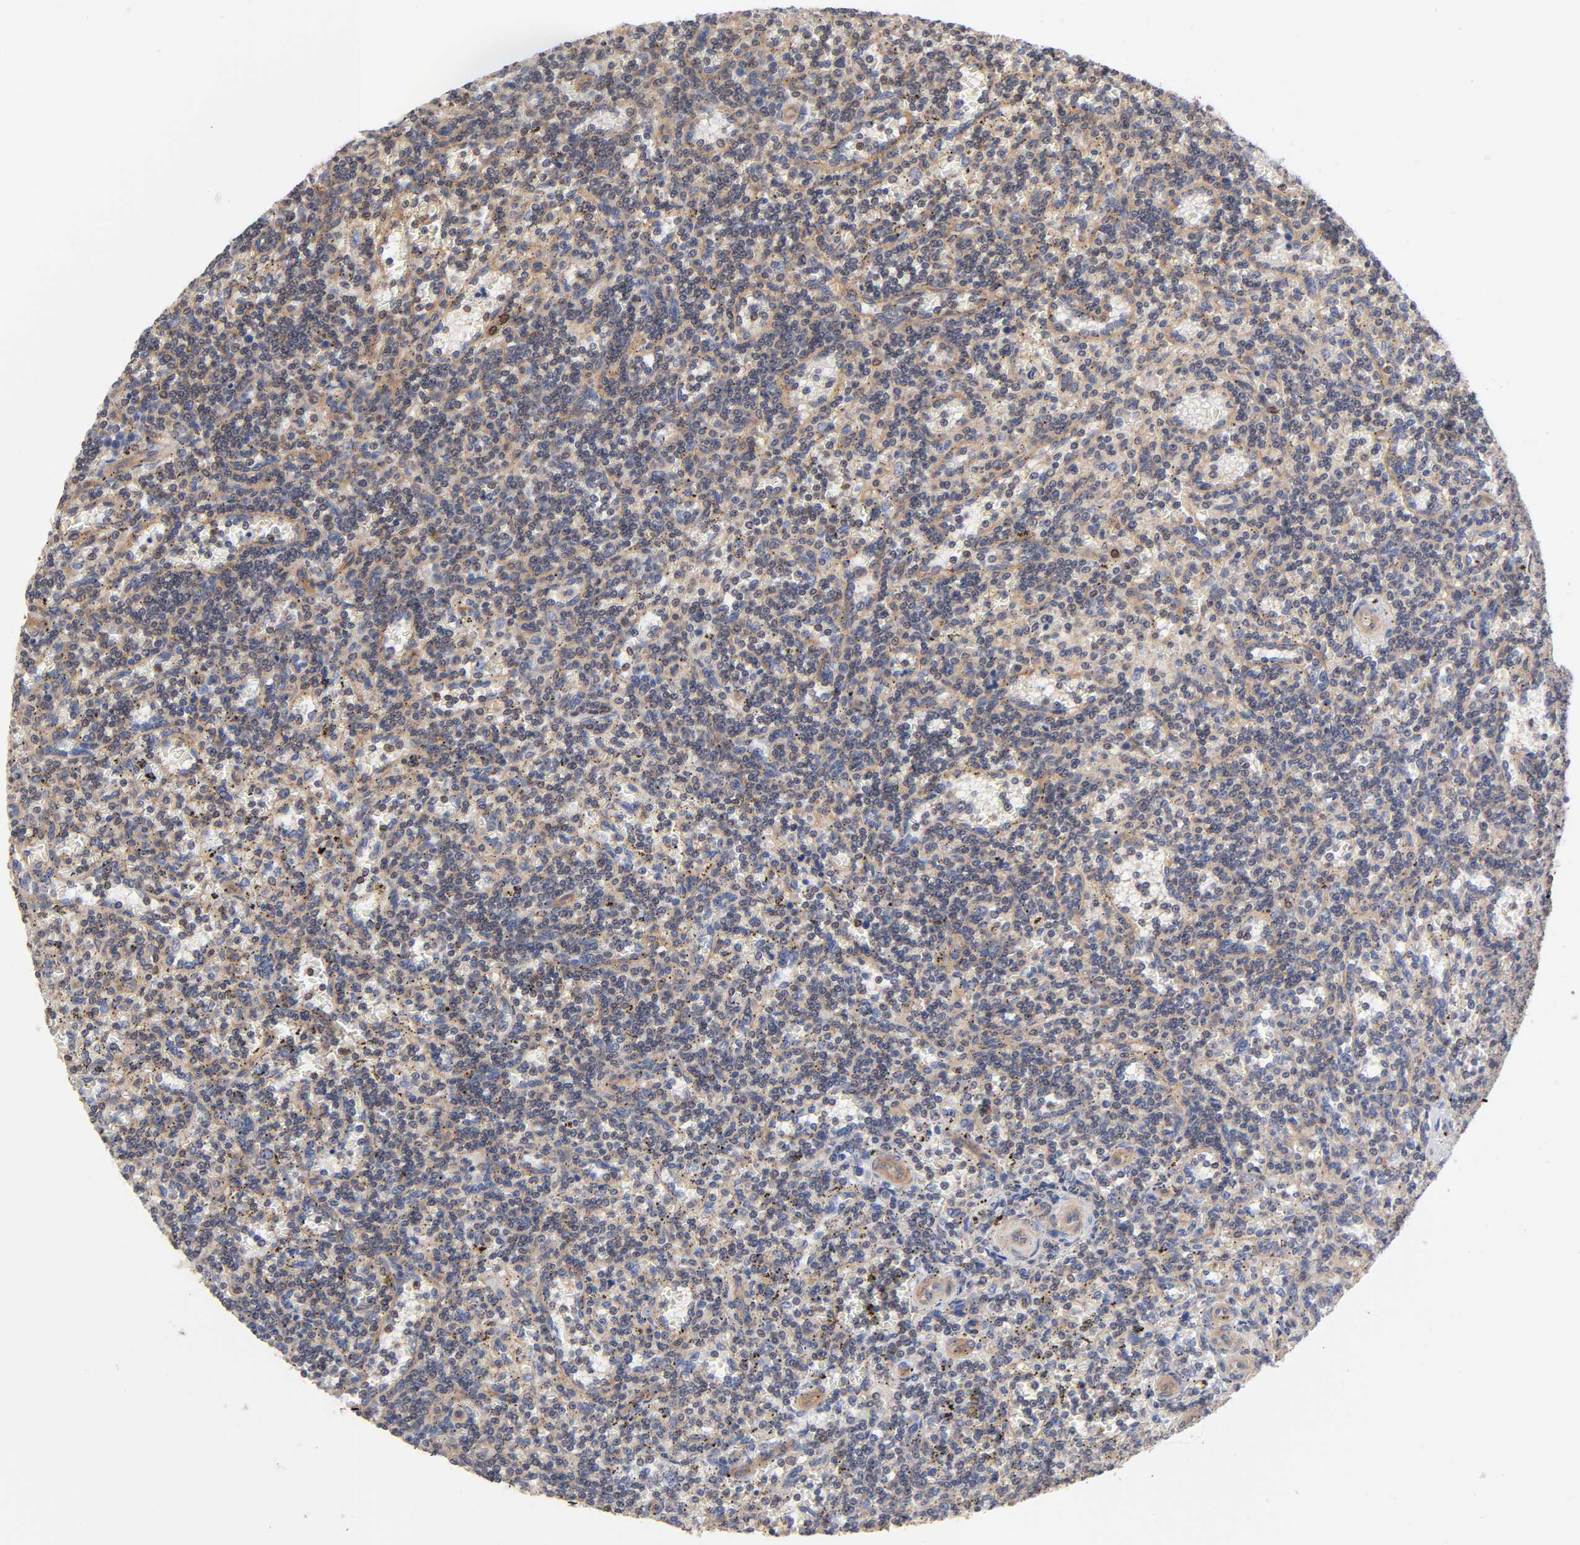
{"staining": {"intensity": "weak", "quantity": "25%-75%", "location": "cytoplasmic/membranous"}, "tissue": "lymphoma", "cell_type": "Tumor cells", "image_type": "cancer", "snomed": [{"axis": "morphology", "description": "Malignant lymphoma, non-Hodgkin's type, Low grade"}, {"axis": "topography", "description": "Spleen"}], "caption": "Immunohistochemistry (IHC) of low-grade malignant lymphoma, non-Hodgkin's type shows low levels of weak cytoplasmic/membranous positivity in approximately 25%-75% of tumor cells.", "gene": "STRN3", "patient": {"sex": "male", "age": 73}}